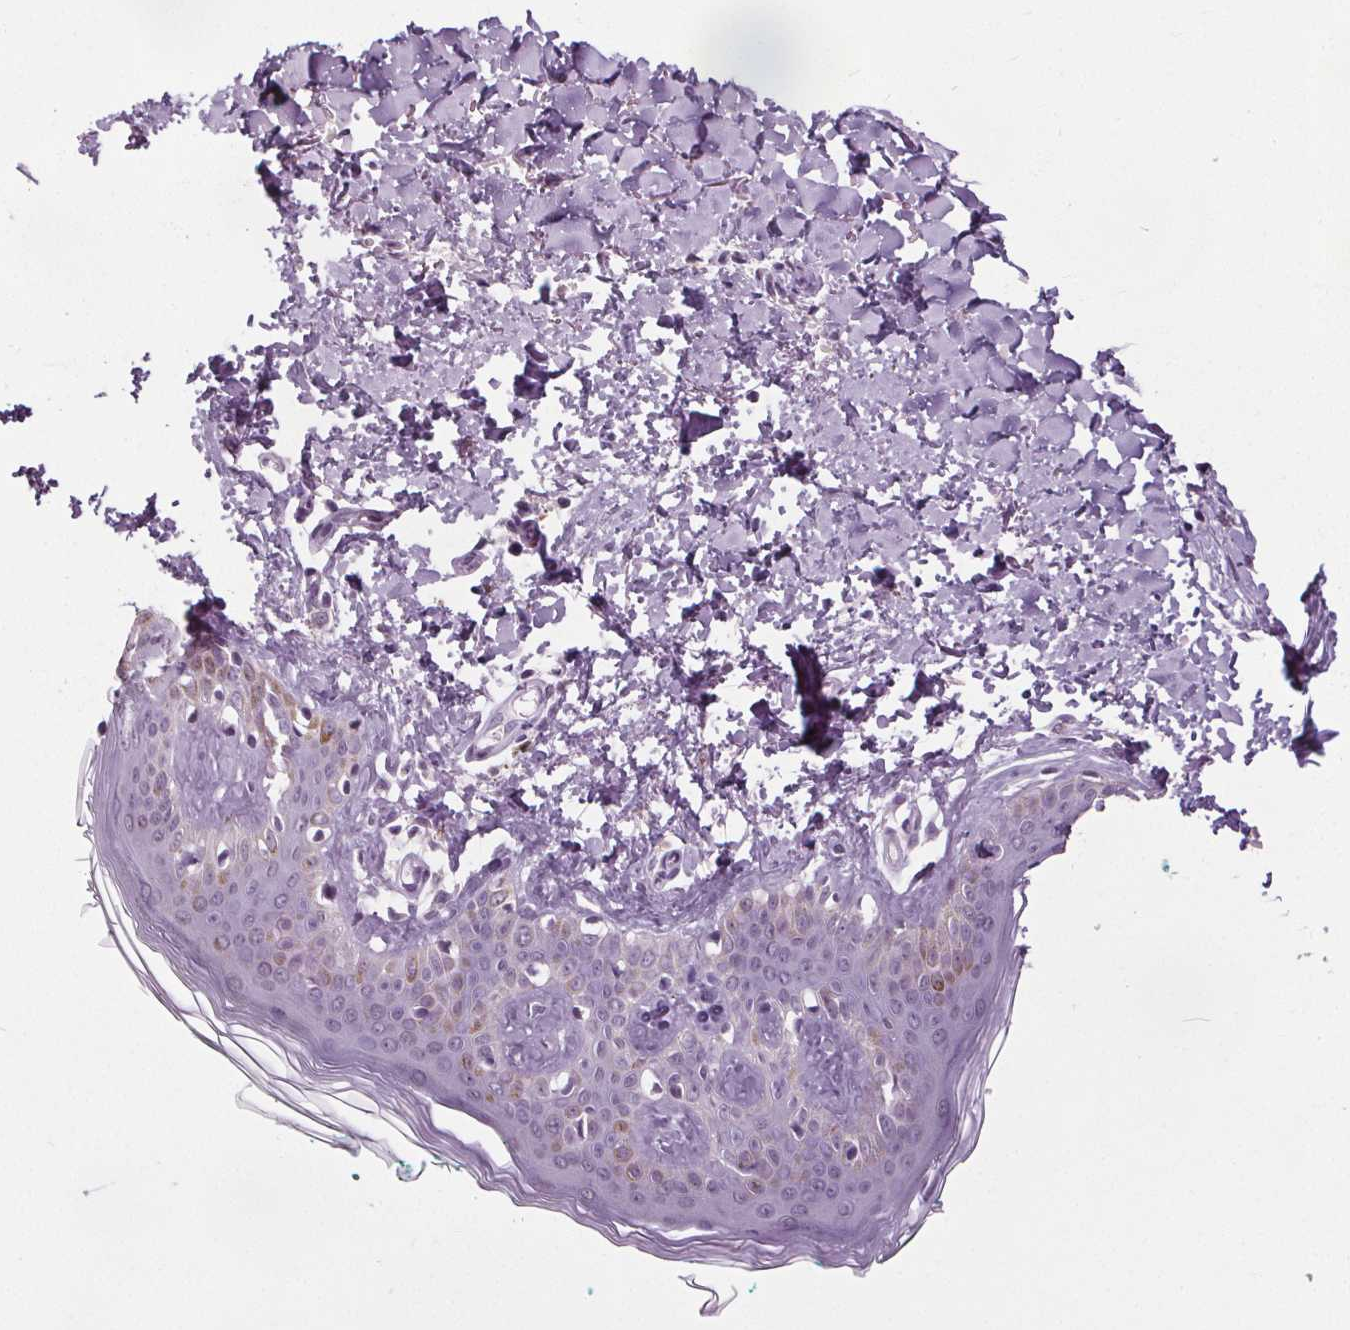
{"staining": {"intensity": "negative", "quantity": "none", "location": "none"}, "tissue": "skin", "cell_type": "Fibroblasts", "image_type": "normal", "snomed": [{"axis": "morphology", "description": "Normal tissue, NOS"}, {"axis": "topography", "description": "Skin"}, {"axis": "topography", "description": "Peripheral nerve tissue"}], "caption": "Image shows no protein expression in fibroblasts of normal skin.", "gene": "SLC2A9", "patient": {"sex": "female", "age": 45}}